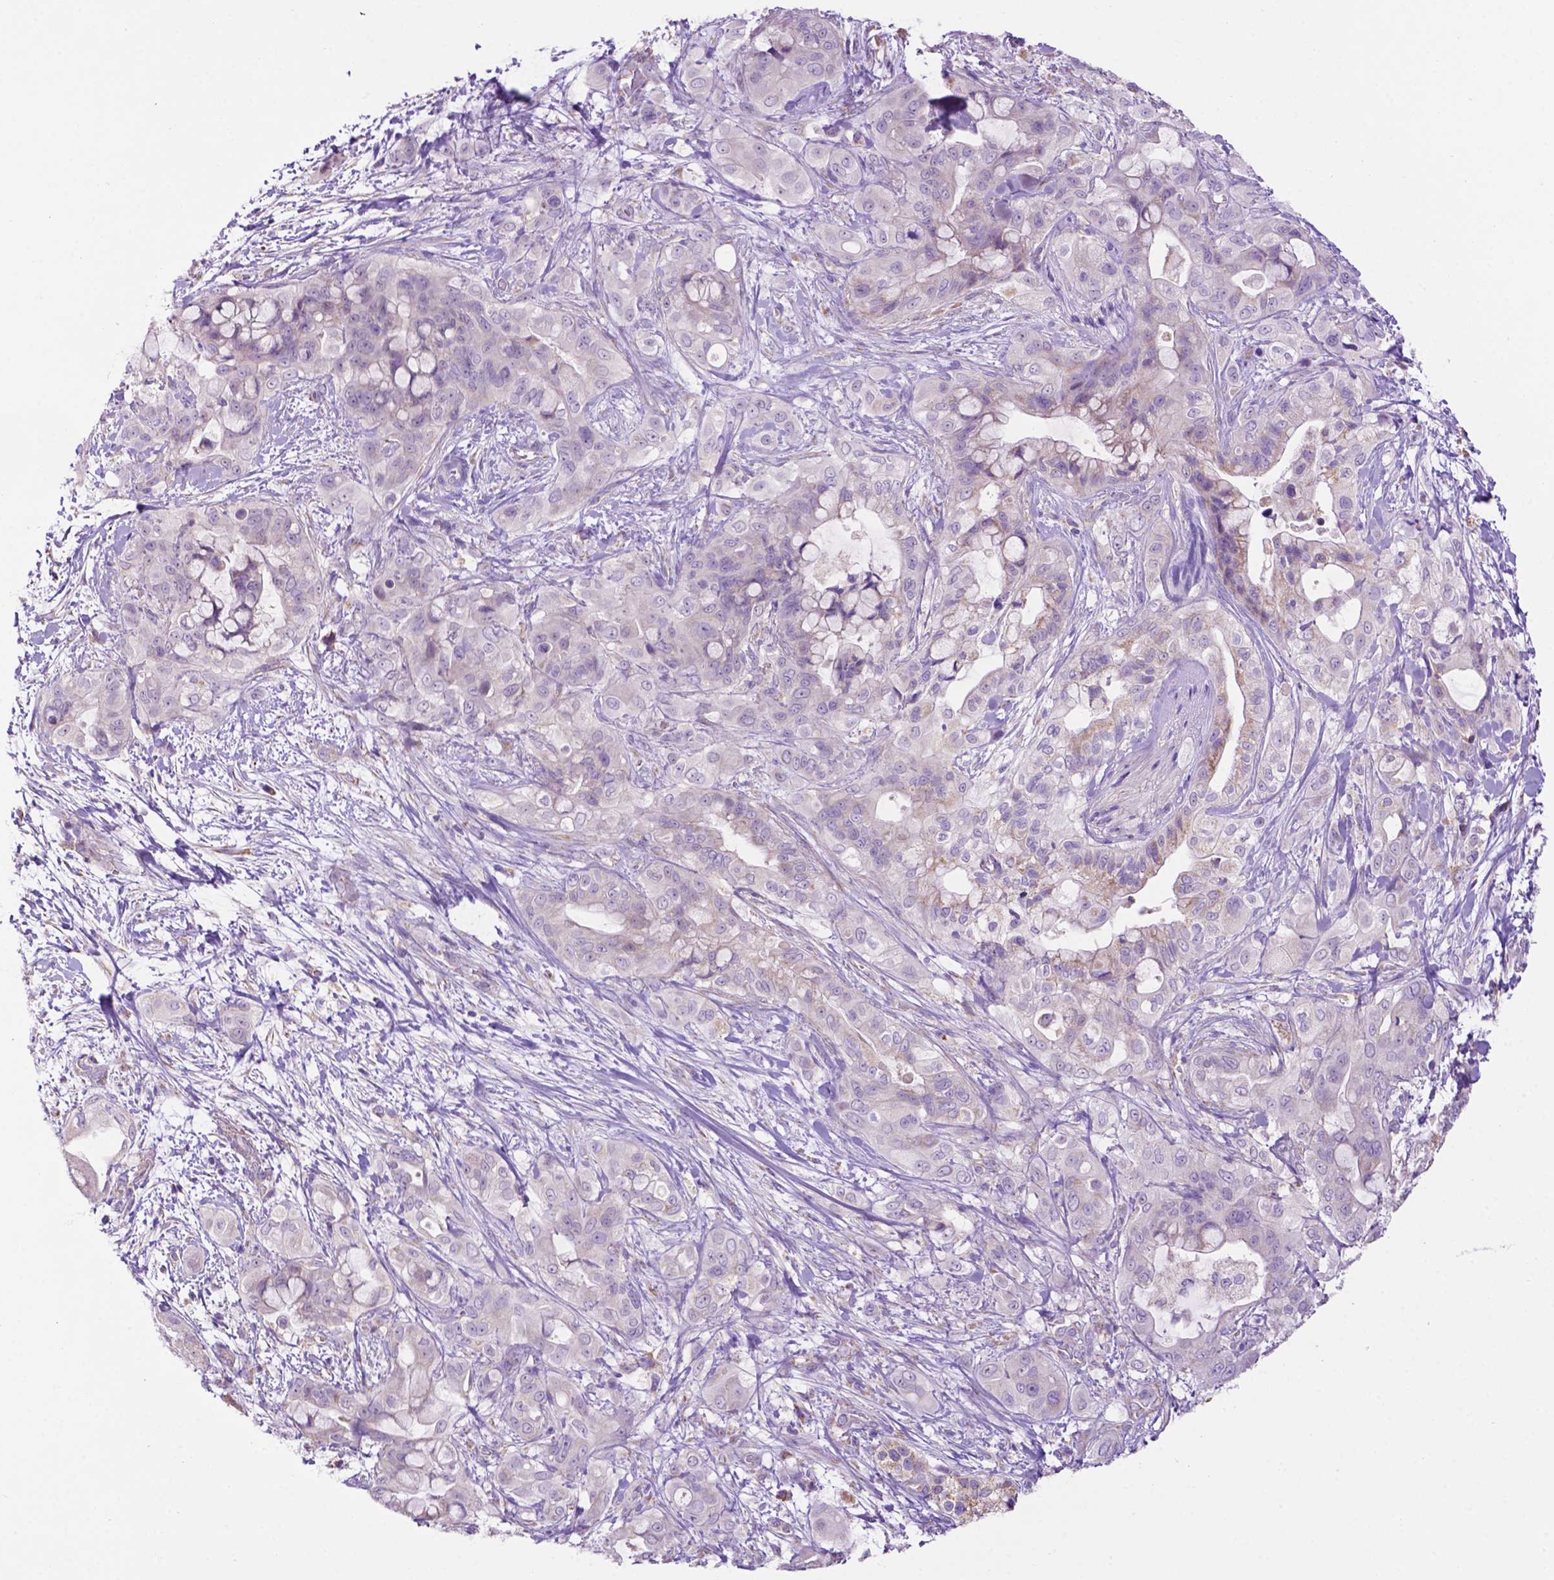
{"staining": {"intensity": "weak", "quantity": "<25%", "location": "cytoplasmic/membranous"}, "tissue": "pancreatic cancer", "cell_type": "Tumor cells", "image_type": "cancer", "snomed": [{"axis": "morphology", "description": "Adenocarcinoma, NOS"}, {"axis": "topography", "description": "Pancreas"}], "caption": "This is an immunohistochemistry (IHC) photomicrograph of pancreatic cancer. There is no expression in tumor cells.", "gene": "PHYHIP", "patient": {"sex": "male", "age": 71}}